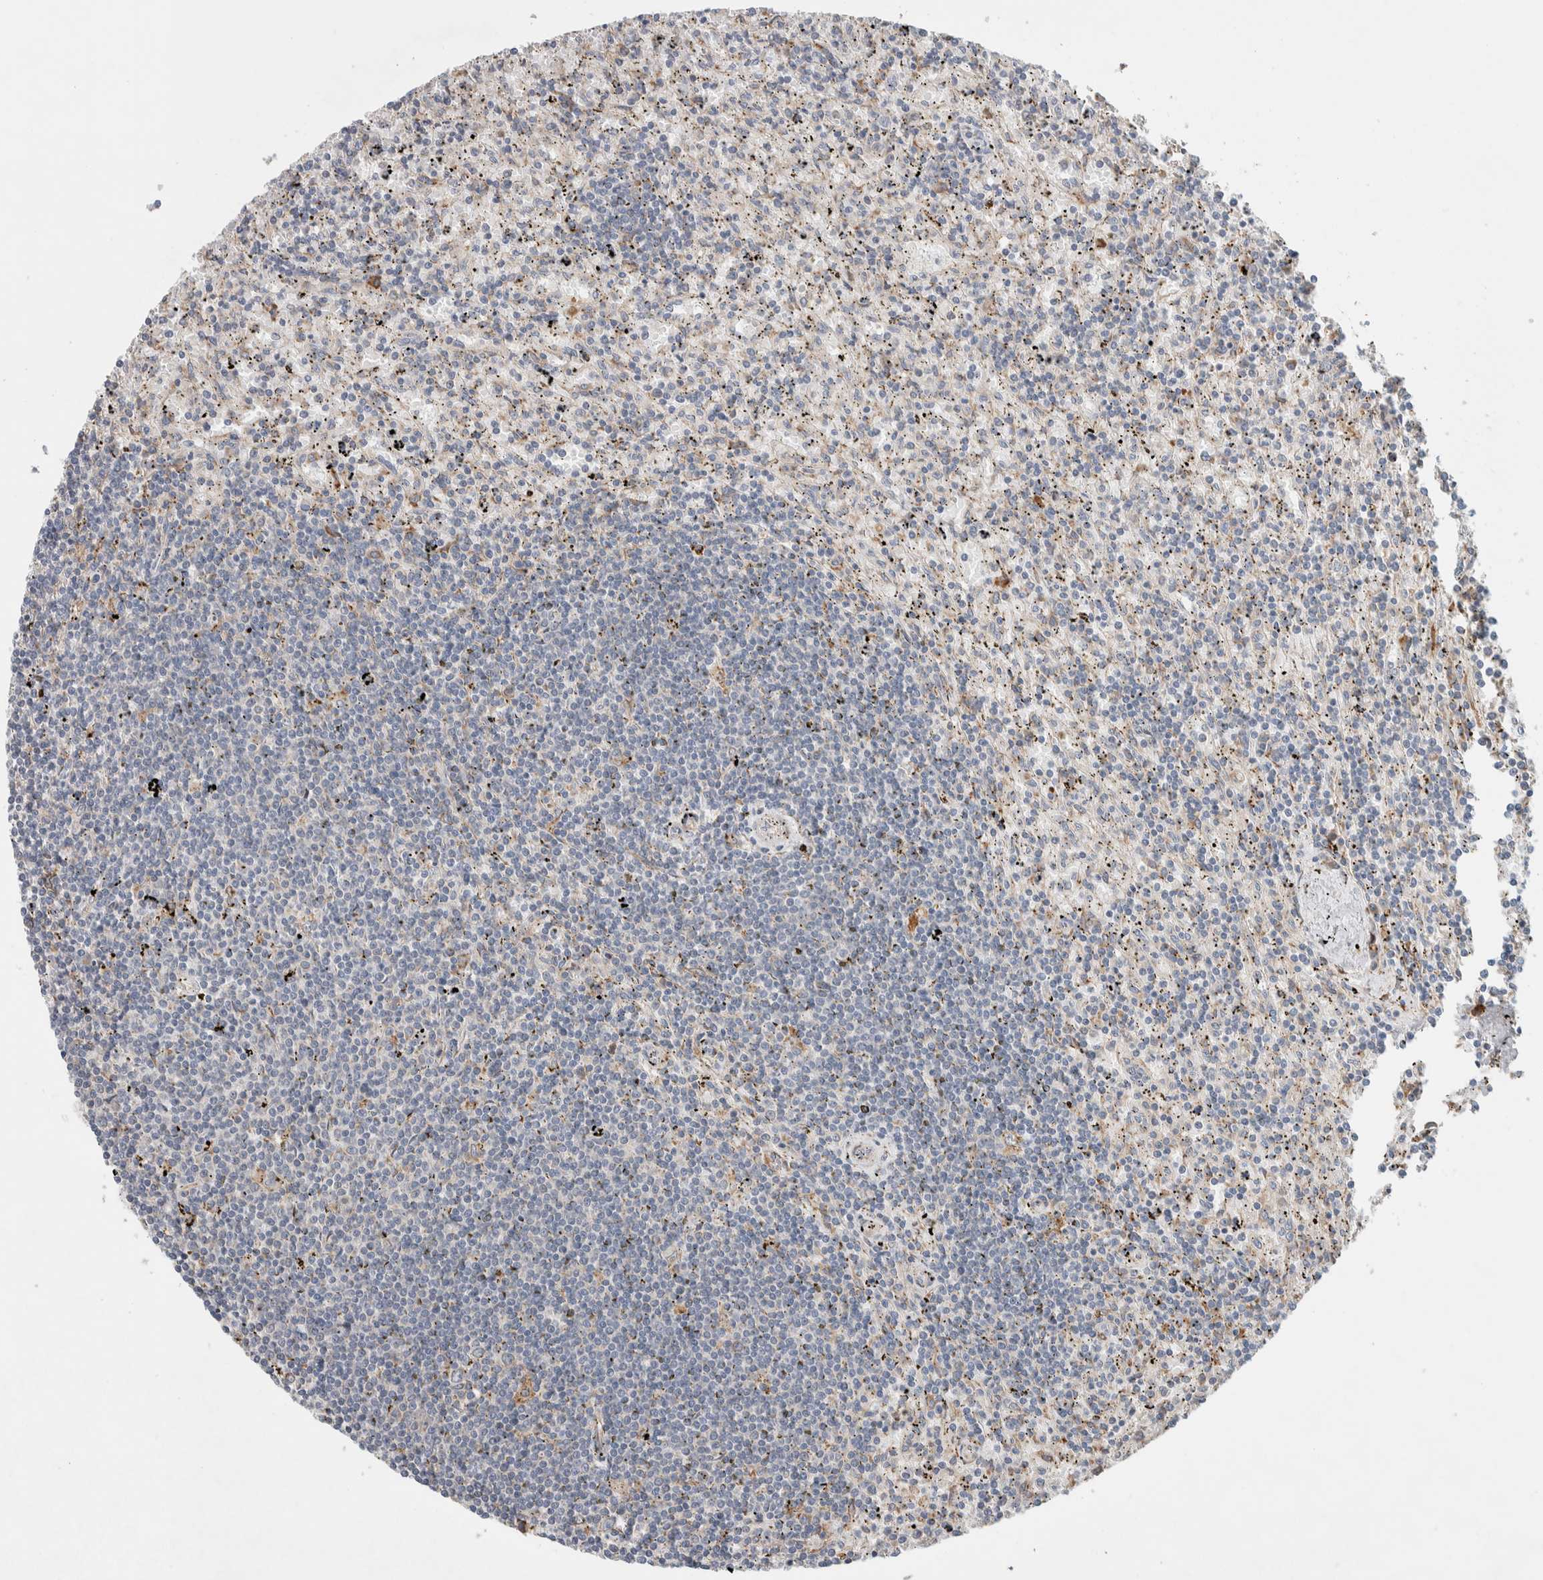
{"staining": {"intensity": "negative", "quantity": "none", "location": "none"}, "tissue": "lymphoma", "cell_type": "Tumor cells", "image_type": "cancer", "snomed": [{"axis": "morphology", "description": "Malignant lymphoma, non-Hodgkin's type, Low grade"}, {"axis": "topography", "description": "Spleen"}], "caption": "Lymphoma was stained to show a protein in brown. There is no significant expression in tumor cells. Brightfield microscopy of immunohistochemistry stained with DAB (brown) and hematoxylin (blue), captured at high magnification.", "gene": "ADCY8", "patient": {"sex": "male", "age": 76}}